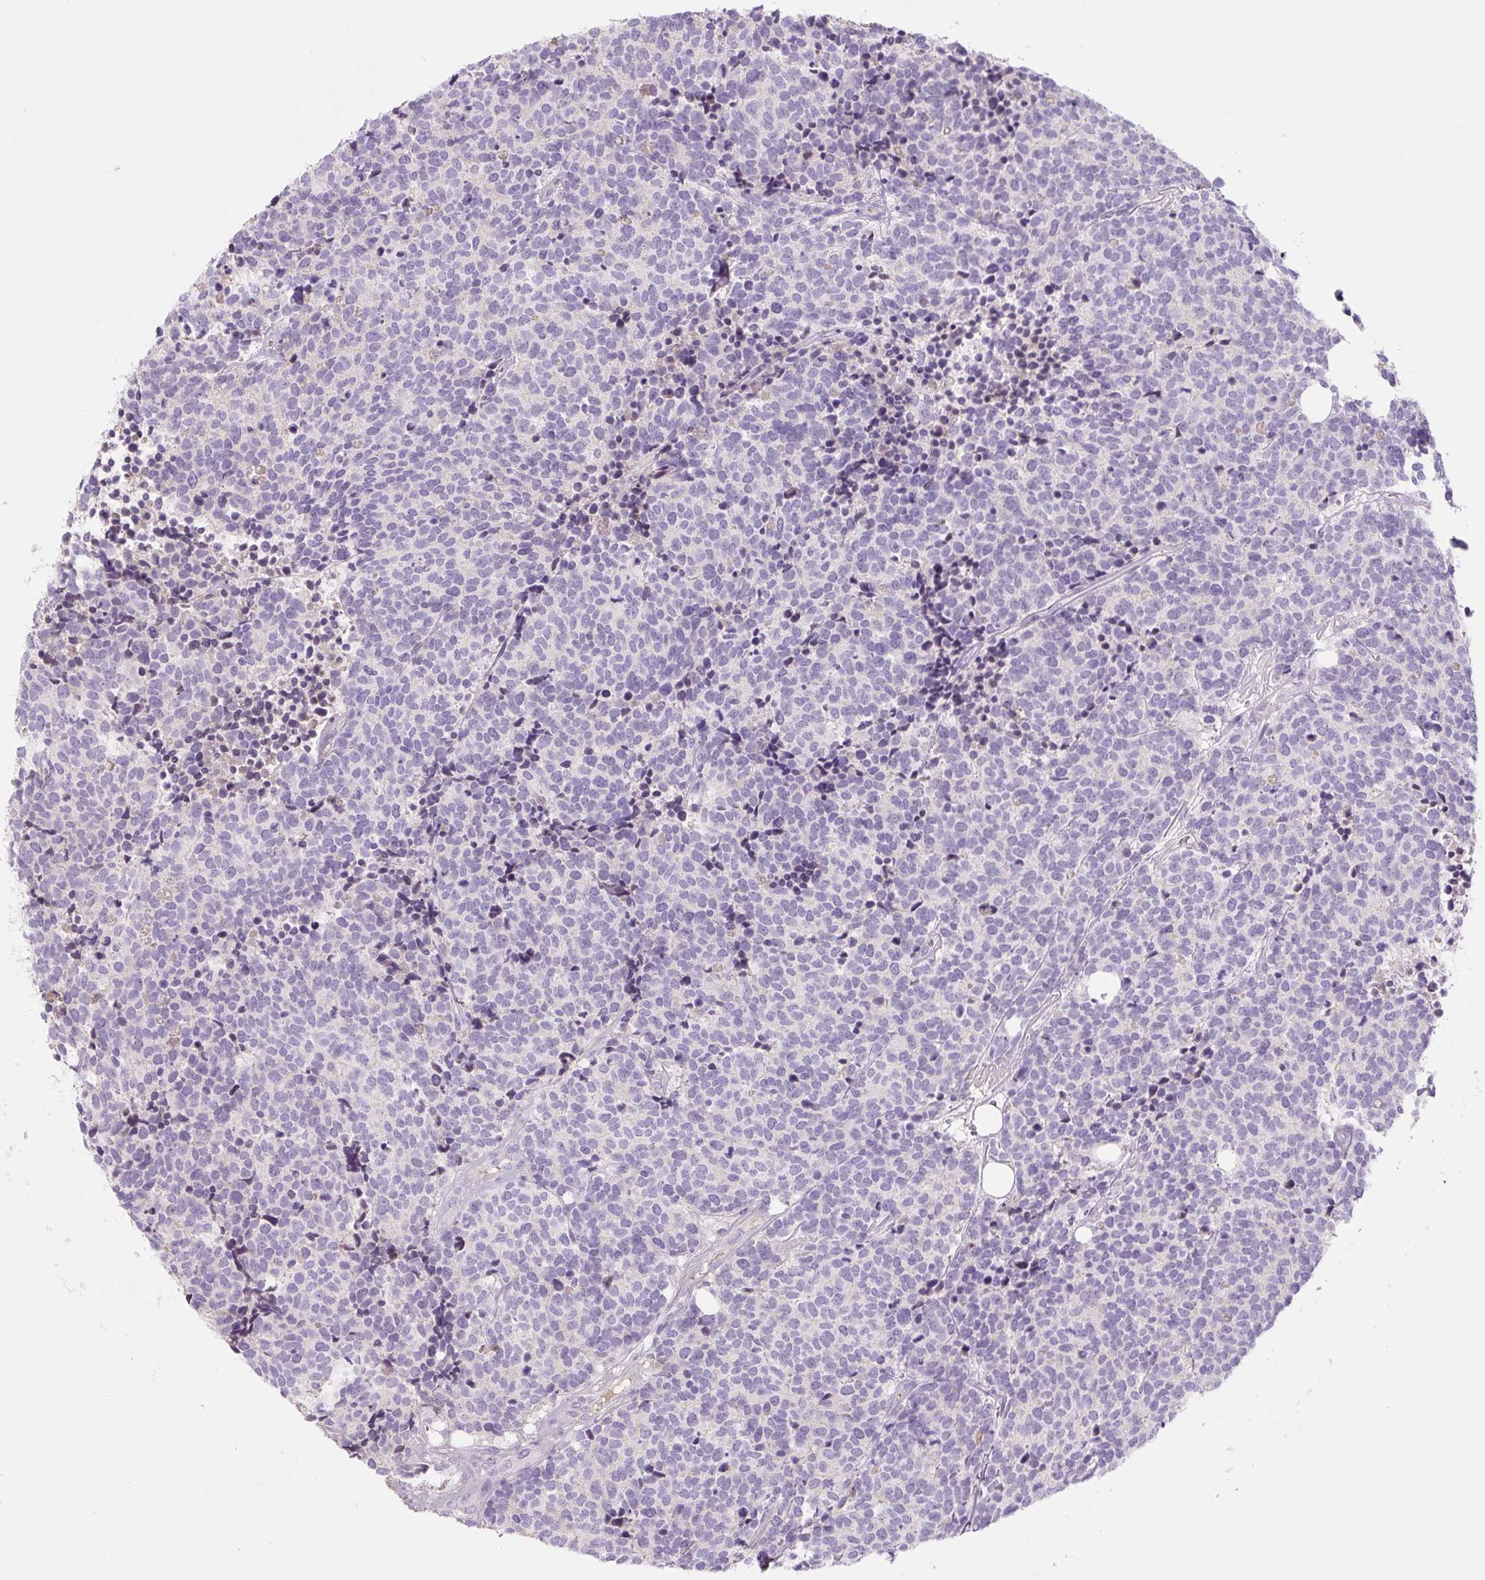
{"staining": {"intensity": "negative", "quantity": "none", "location": "none"}, "tissue": "carcinoid", "cell_type": "Tumor cells", "image_type": "cancer", "snomed": [{"axis": "morphology", "description": "Carcinoid, malignant, NOS"}, {"axis": "topography", "description": "Skin"}], "caption": "Image shows no significant protein staining in tumor cells of carcinoid (malignant). The staining is performed using DAB (3,3'-diaminobenzidine) brown chromogen with nuclei counter-stained in using hematoxylin.", "gene": "PRM1", "patient": {"sex": "female", "age": 79}}